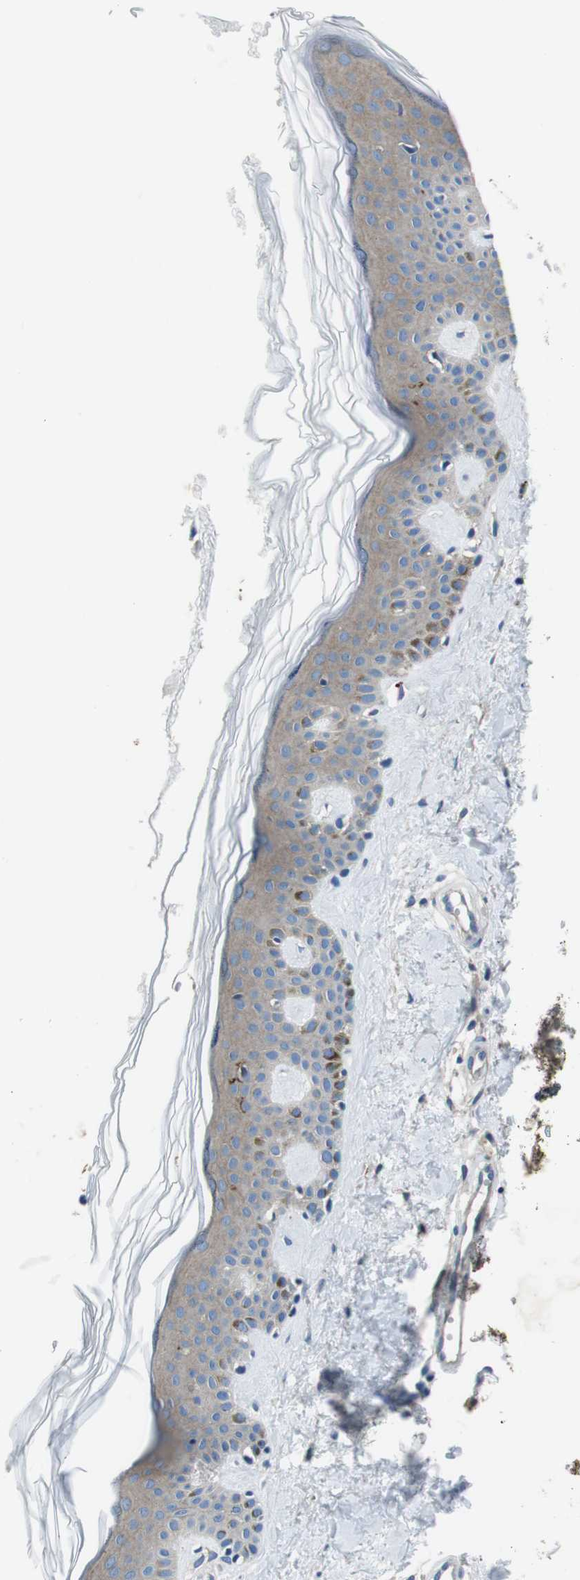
{"staining": {"intensity": "negative", "quantity": "none", "location": "none"}, "tissue": "skin", "cell_type": "Fibroblasts", "image_type": "normal", "snomed": [{"axis": "morphology", "description": "Normal tissue, NOS"}, {"axis": "topography", "description": "Skin"}], "caption": "A micrograph of human skin is negative for staining in fibroblasts. (Brightfield microscopy of DAB (3,3'-diaminobenzidine) immunohistochemistry at high magnification).", "gene": "TULP3", "patient": {"sex": "male", "age": 67}}